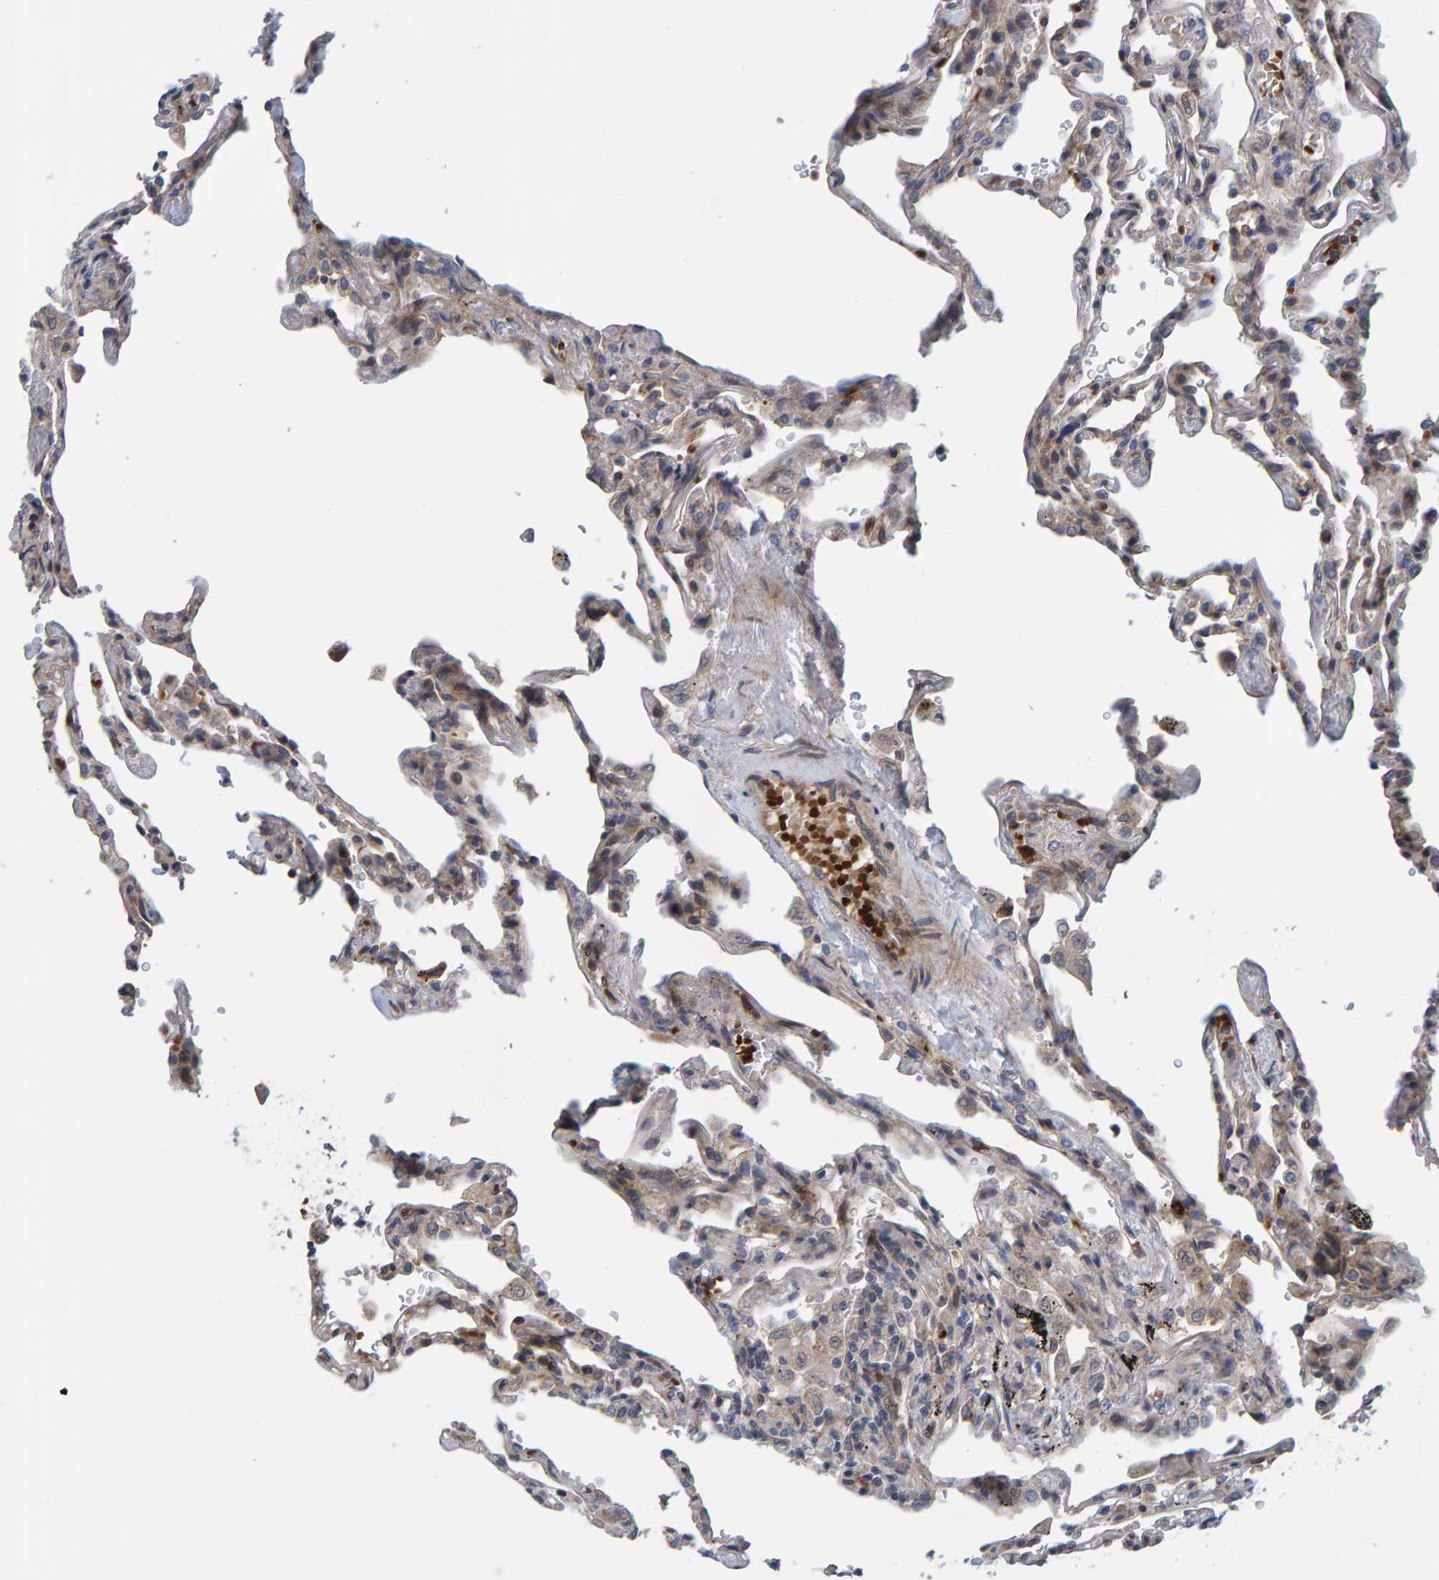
{"staining": {"intensity": "weak", "quantity": "25%-75%", "location": "cytoplasmic/membranous"}, "tissue": "lung", "cell_type": "Alveolar cells", "image_type": "normal", "snomed": [{"axis": "morphology", "description": "Normal tissue, NOS"}, {"axis": "topography", "description": "Lung"}], "caption": "About 25%-75% of alveolar cells in unremarkable lung display weak cytoplasmic/membranous protein expression as visualized by brown immunohistochemical staining.", "gene": "MFSD6L", "patient": {"sex": "male", "age": 59}}